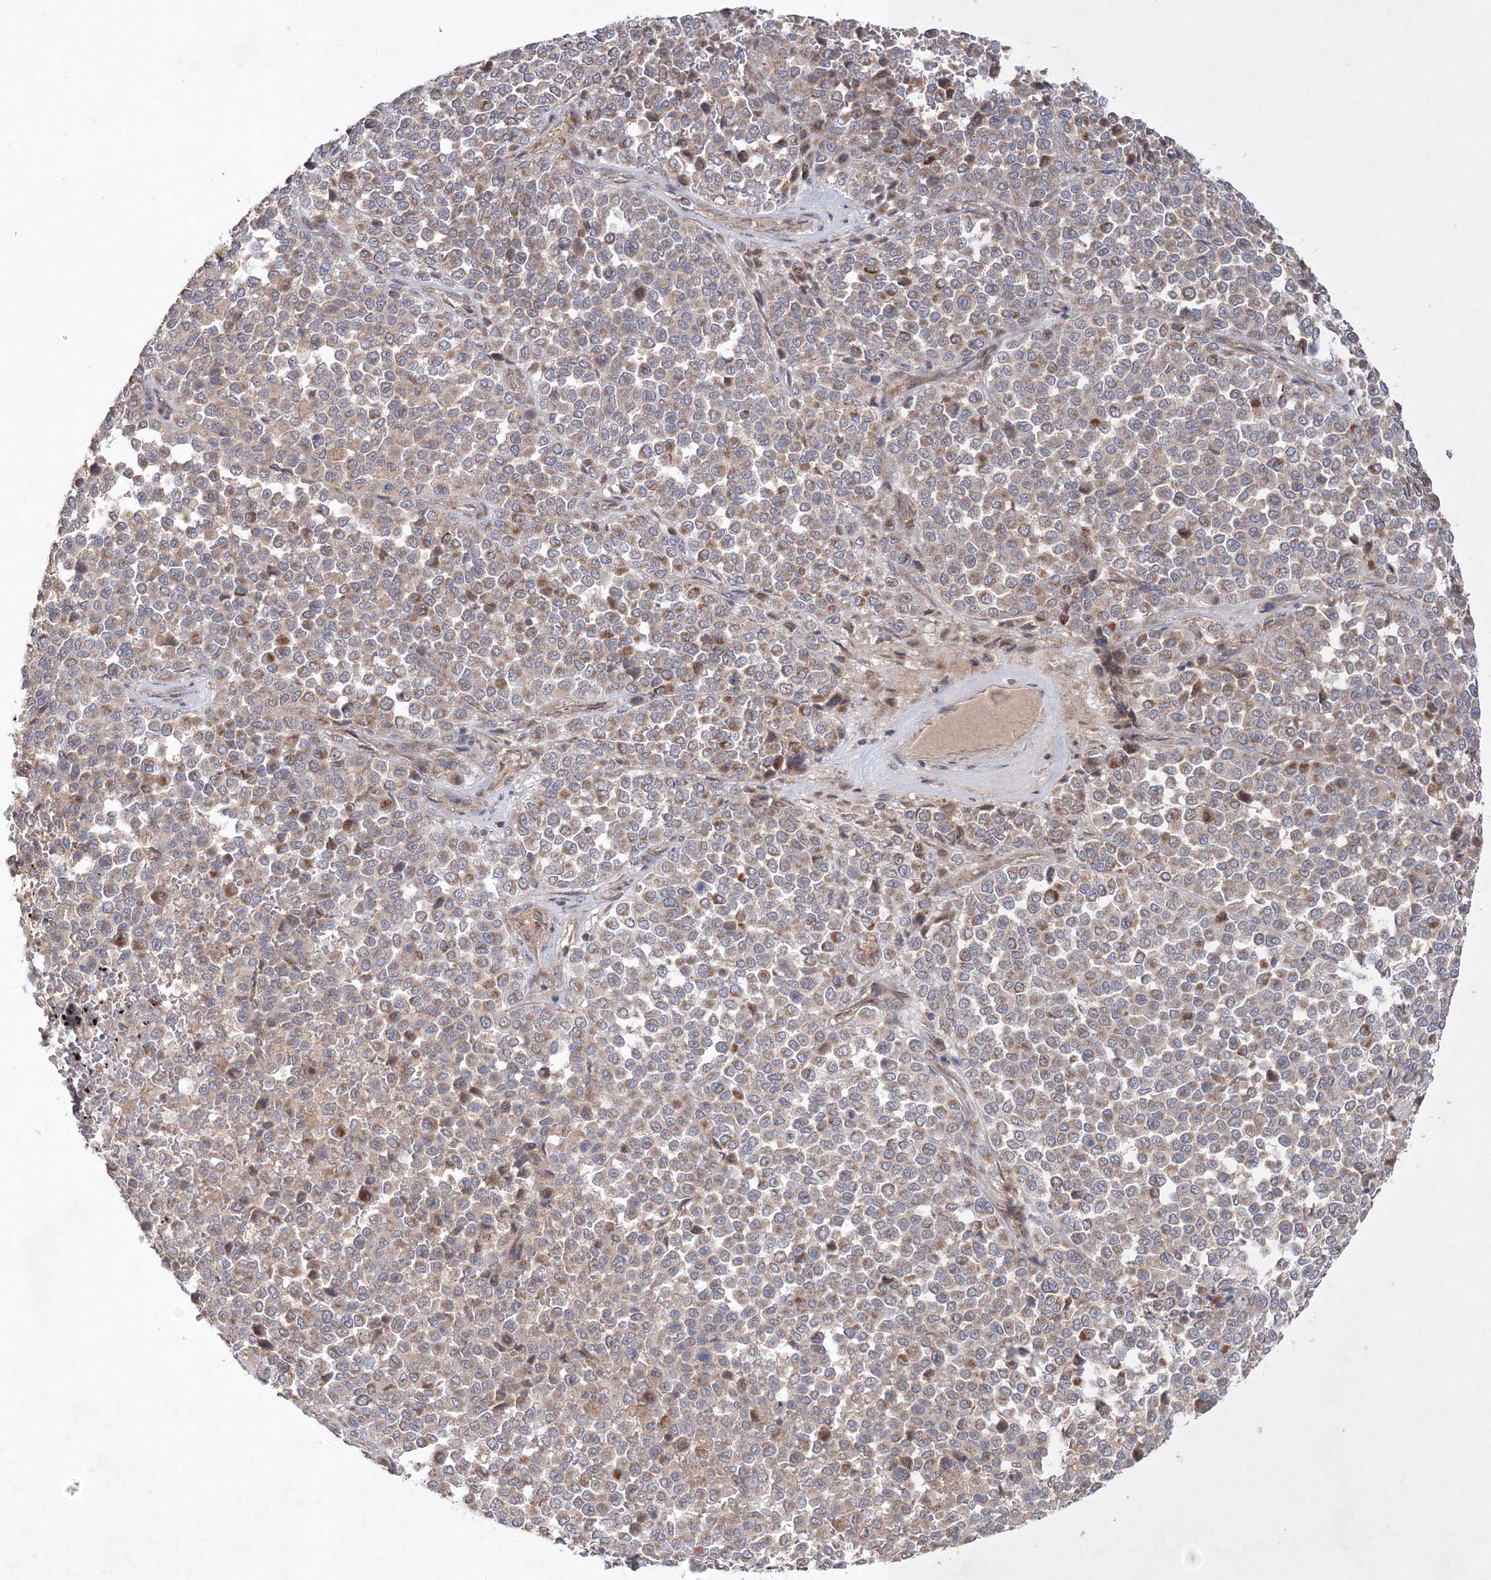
{"staining": {"intensity": "weak", "quantity": ">75%", "location": "cytoplasmic/membranous"}, "tissue": "melanoma", "cell_type": "Tumor cells", "image_type": "cancer", "snomed": [{"axis": "morphology", "description": "Malignant melanoma, Metastatic site"}, {"axis": "topography", "description": "Pancreas"}], "caption": "This photomicrograph demonstrates immunohistochemistry staining of human melanoma, with low weak cytoplasmic/membranous expression in about >75% of tumor cells.", "gene": "NOA1", "patient": {"sex": "female", "age": 30}}